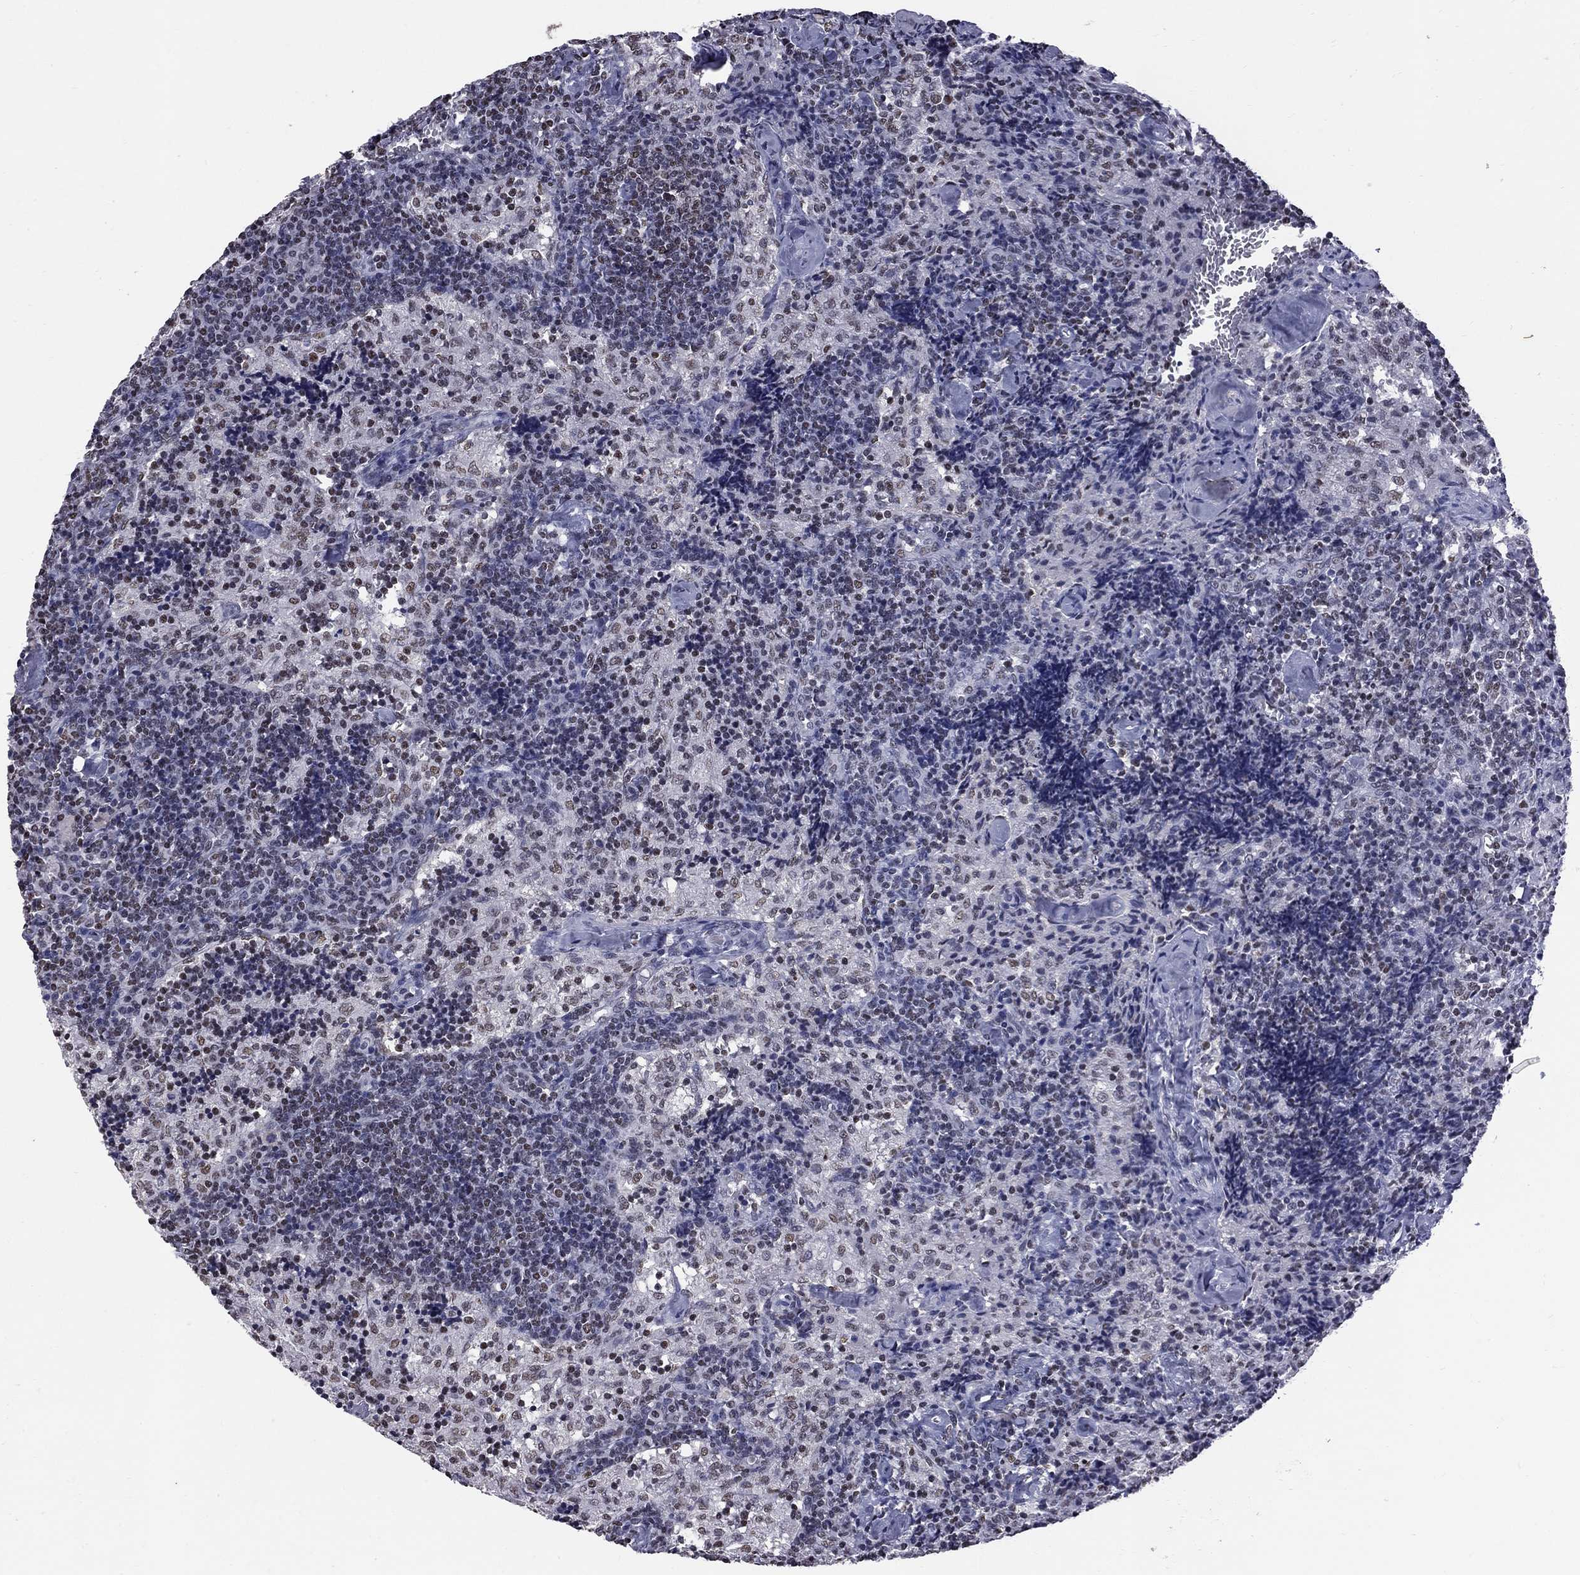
{"staining": {"intensity": "negative", "quantity": "none", "location": "none"}, "tissue": "lymph node", "cell_type": "Germinal center cells", "image_type": "normal", "snomed": [{"axis": "morphology", "description": "Normal tissue, NOS"}, {"axis": "topography", "description": "Lymph node"}], "caption": "Immunohistochemistry histopathology image of unremarkable lymph node: human lymph node stained with DAB (3,3'-diaminobenzidine) reveals no significant protein positivity in germinal center cells.", "gene": "ZNF154", "patient": {"sex": "female", "age": 52}}